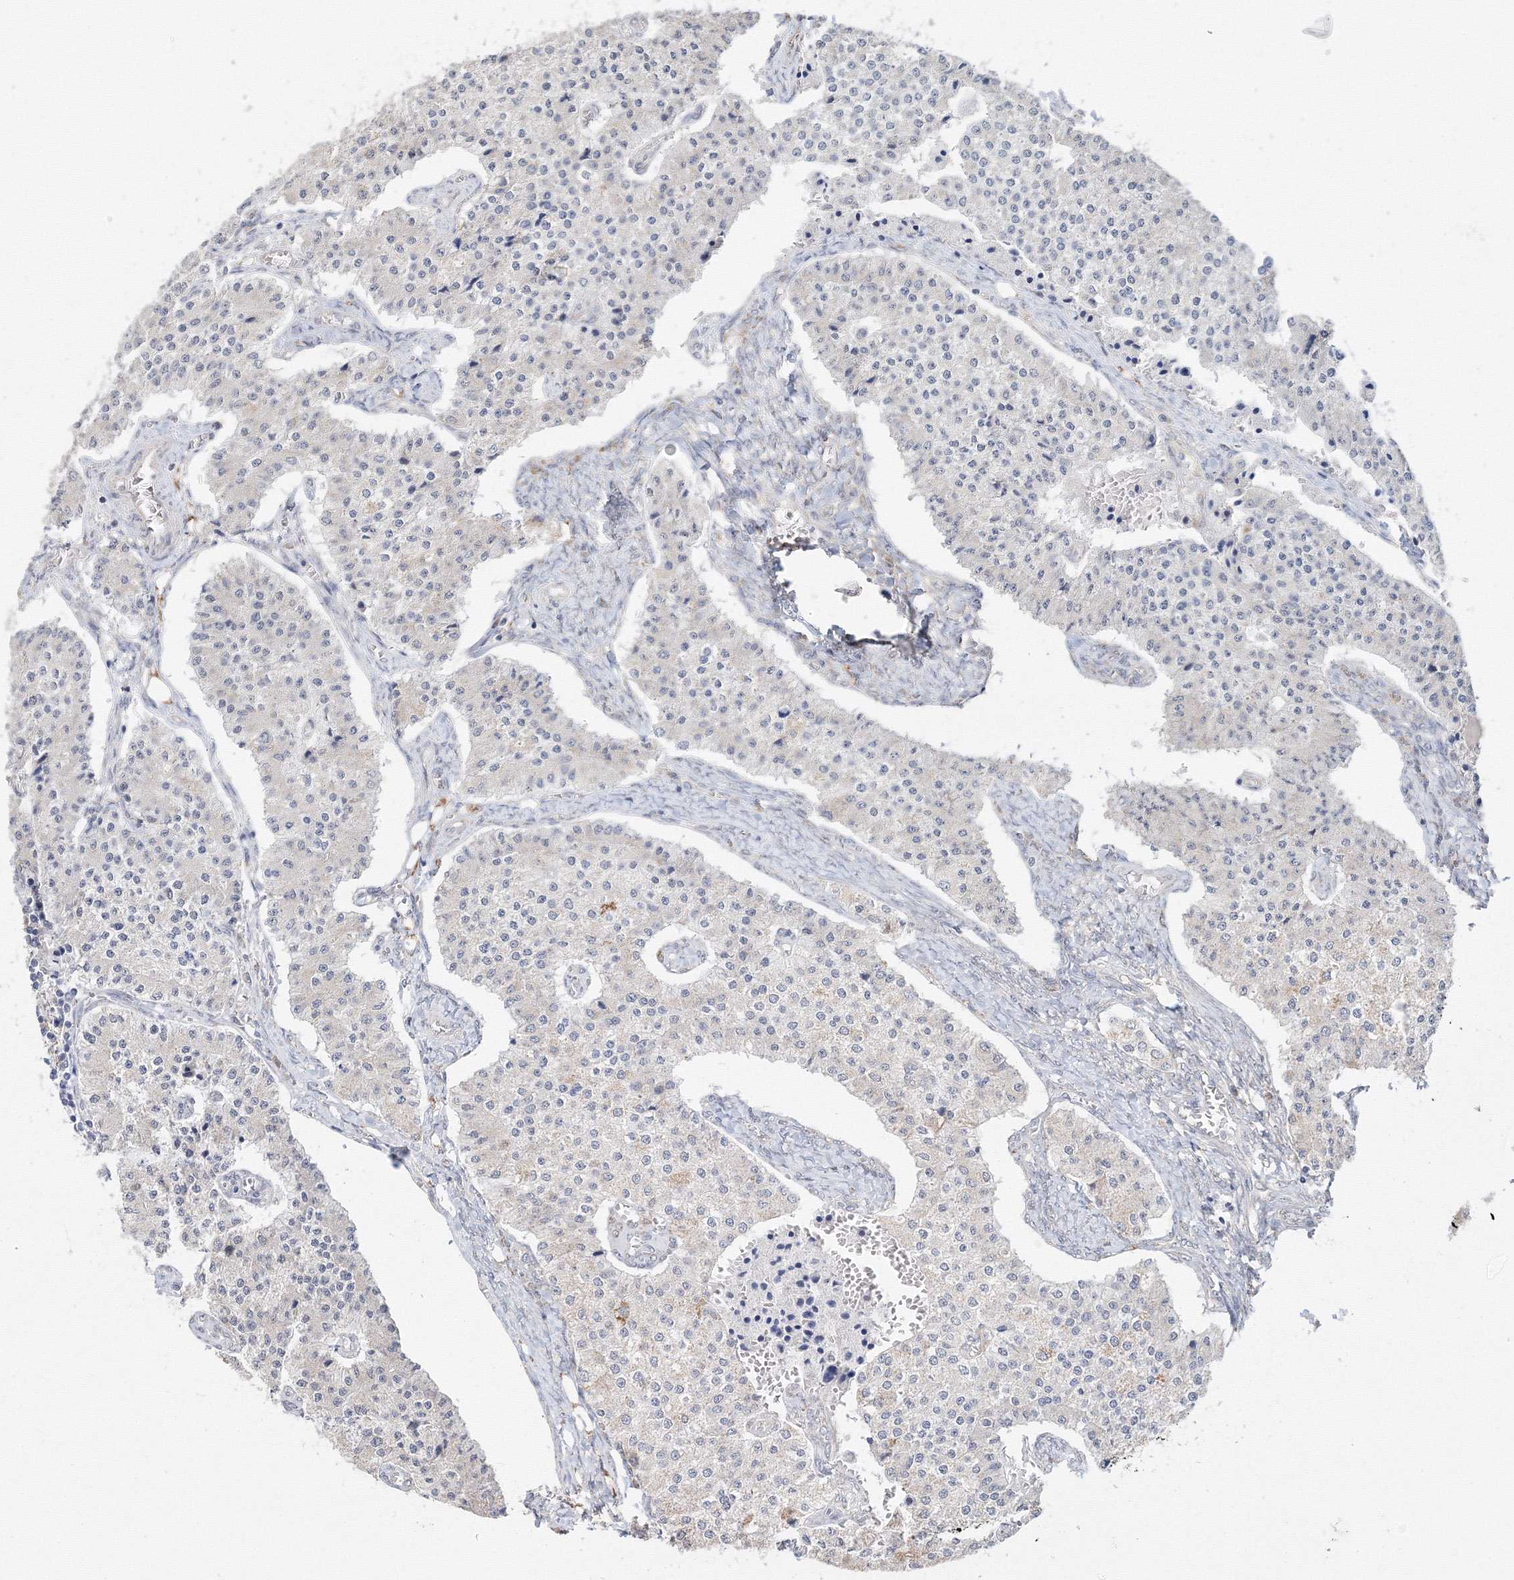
{"staining": {"intensity": "negative", "quantity": "none", "location": "none"}, "tissue": "carcinoid", "cell_type": "Tumor cells", "image_type": "cancer", "snomed": [{"axis": "morphology", "description": "Carcinoid, malignant, NOS"}, {"axis": "topography", "description": "Colon"}], "caption": "High power microscopy histopathology image of an IHC image of carcinoid, revealing no significant positivity in tumor cells.", "gene": "DHRS12", "patient": {"sex": "female", "age": 52}}